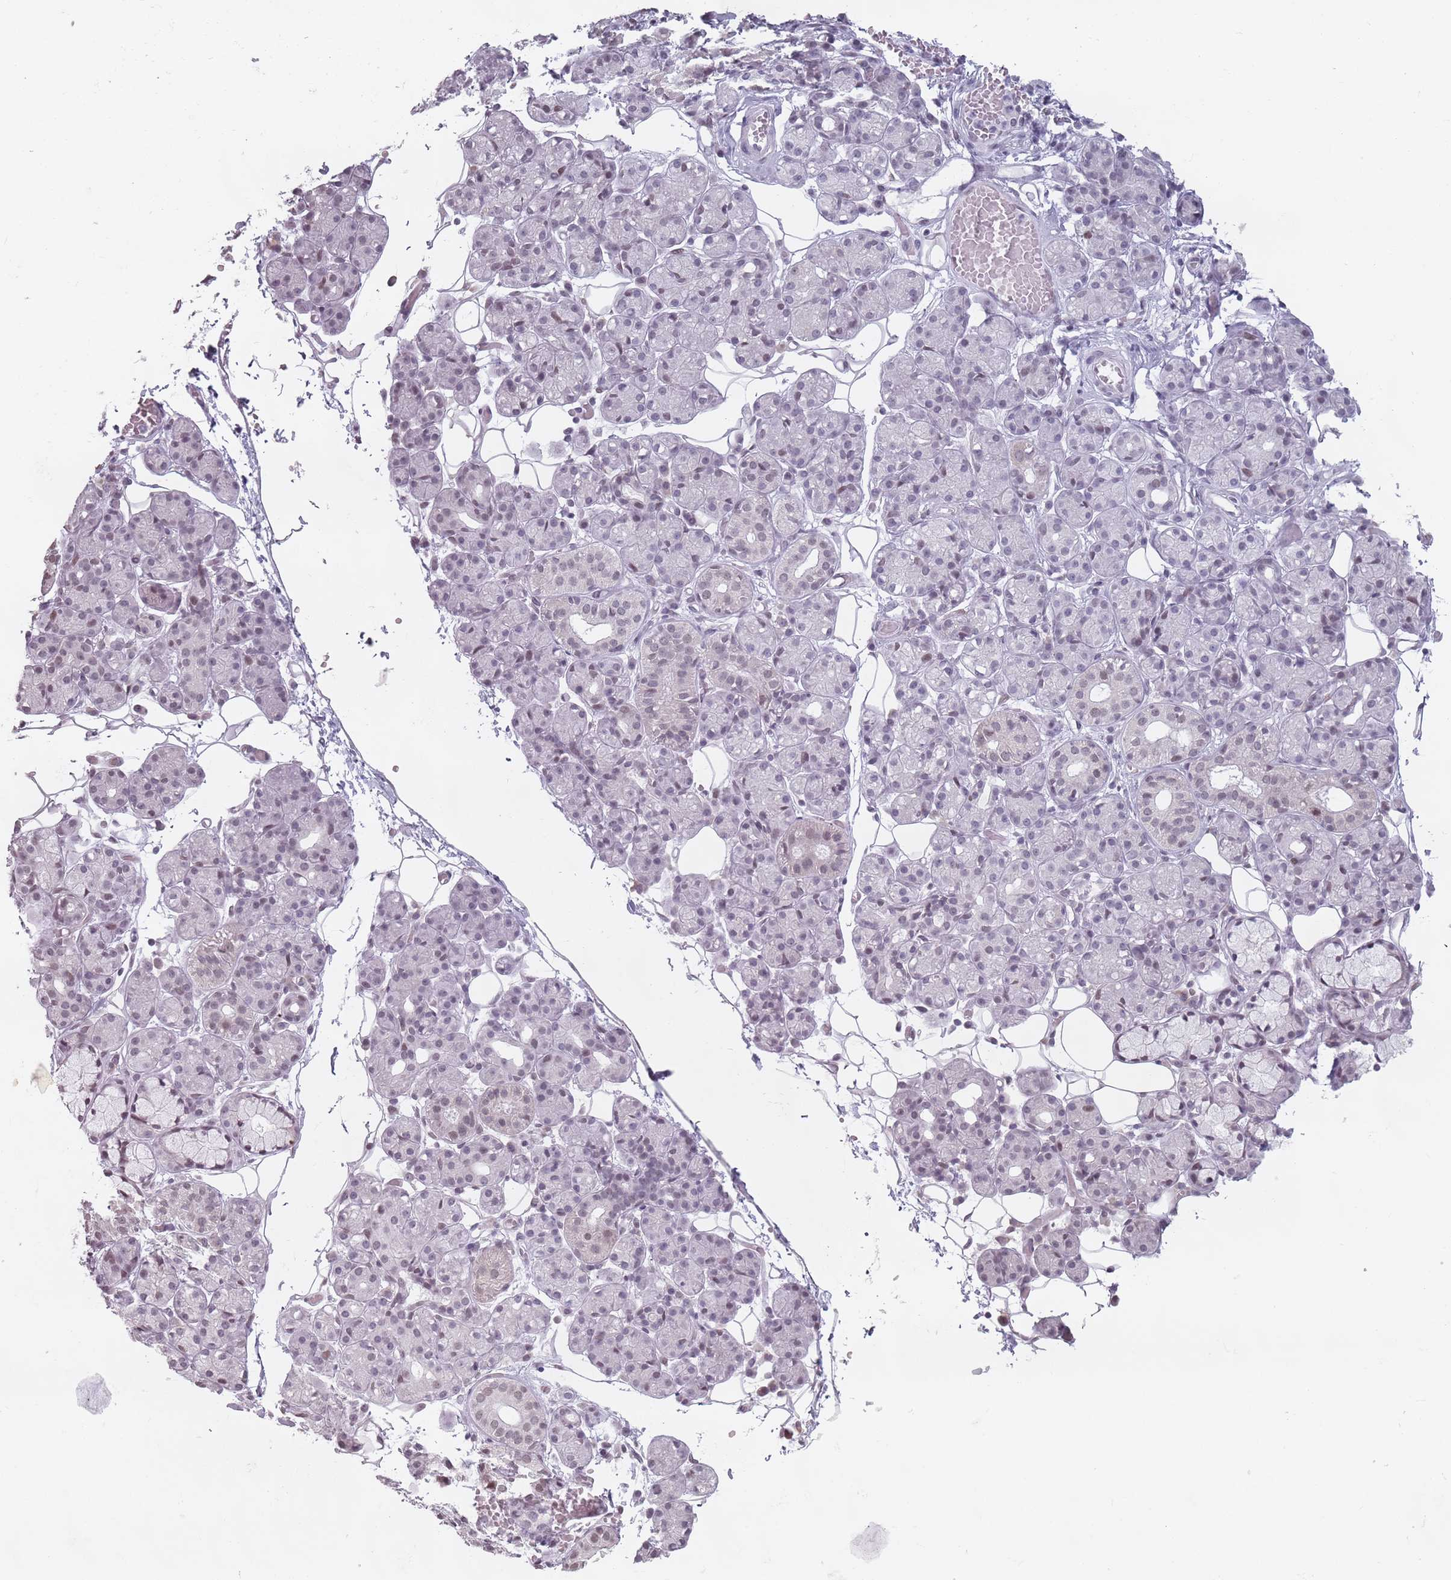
{"staining": {"intensity": "moderate", "quantity": "<25%", "location": "nuclear"}, "tissue": "salivary gland", "cell_type": "Glandular cells", "image_type": "normal", "snomed": [{"axis": "morphology", "description": "Normal tissue, NOS"}, {"axis": "topography", "description": "Salivary gland"}], "caption": "A micrograph of human salivary gland stained for a protein shows moderate nuclear brown staining in glandular cells. (DAB (3,3'-diaminobenzidine) IHC, brown staining for protein, blue staining for nuclei).", "gene": "PTCHD1", "patient": {"sex": "male", "age": 63}}